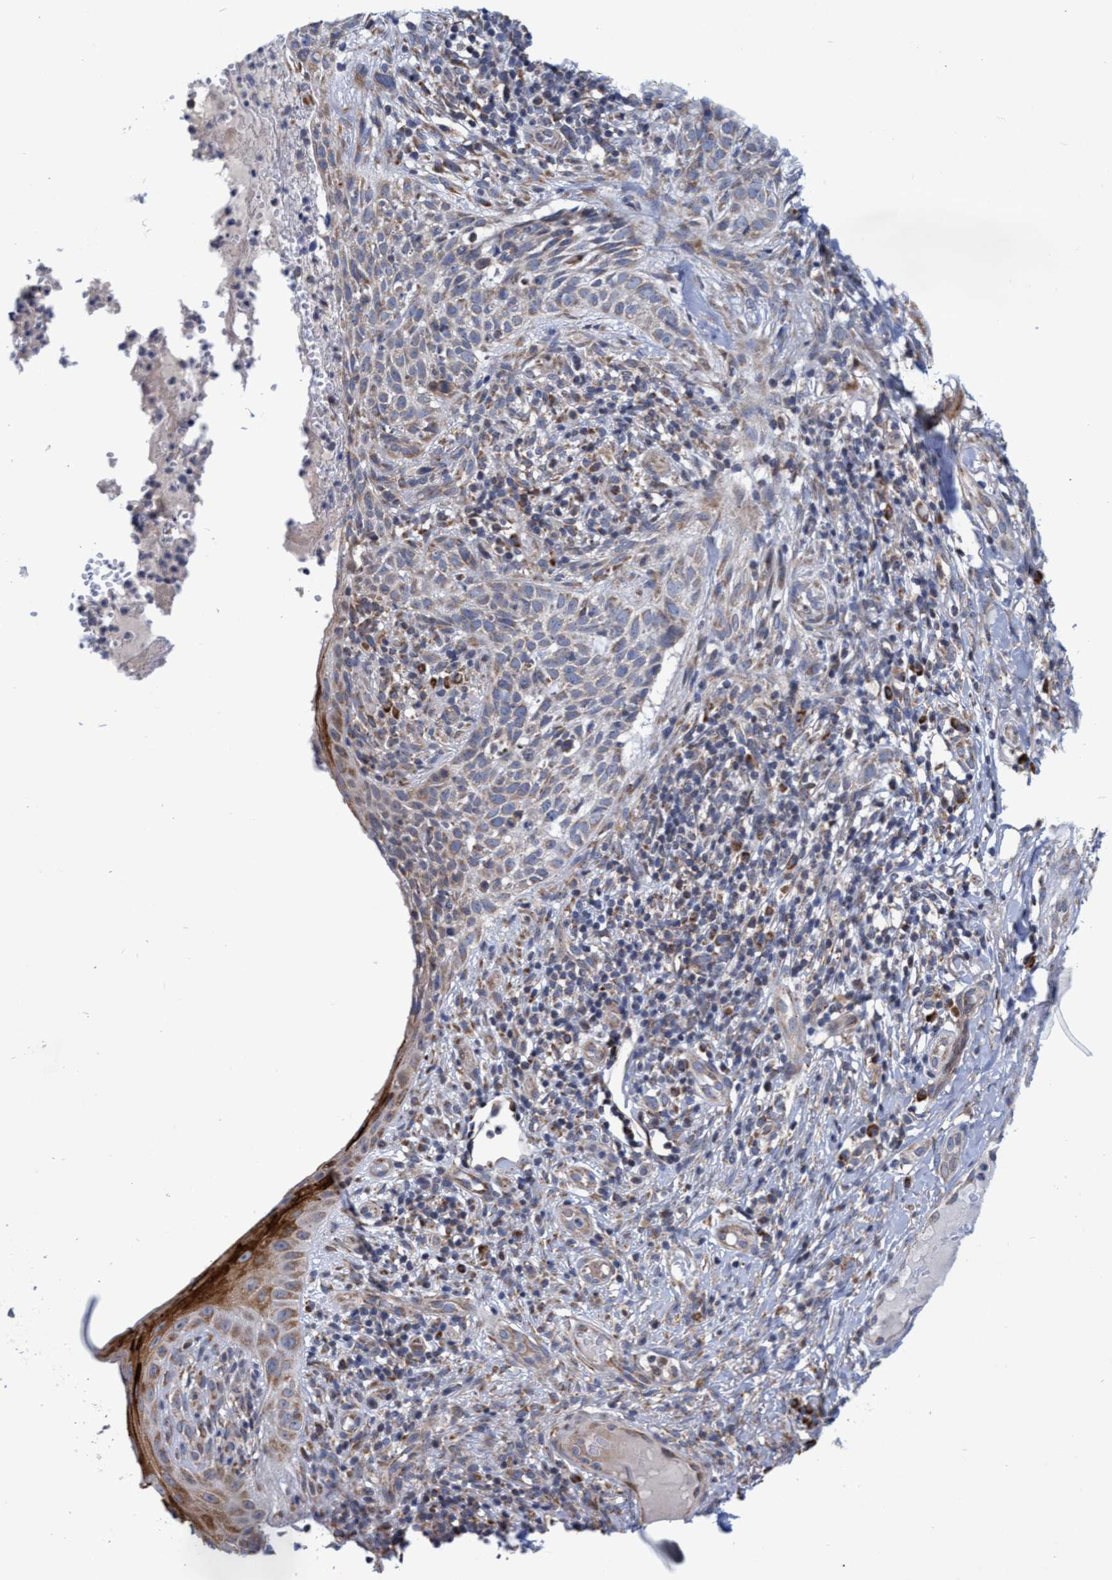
{"staining": {"intensity": "weak", "quantity": "25%-75%", "location": "cytoplasmic/membranous"}, "tissue": "skin cancer", "cell_type": "Tumor cells", "image_type": "cancer", "snomed": [{"axis": "morphology", "description": "Normal tissue, NOS"}, {"axis": "morphology", "description": "Basal cell carcinoma"}, {"axis": "topography", "description": "Skin"}], "caption": "Weak cytoplasmic/membranous expression for a protein is present in about 25%-75% of tumor cells of skin cancer using immunohistochemistry (IHC).", "gene": "NAT16", "patient": {"sex": "male", "age": 67}}